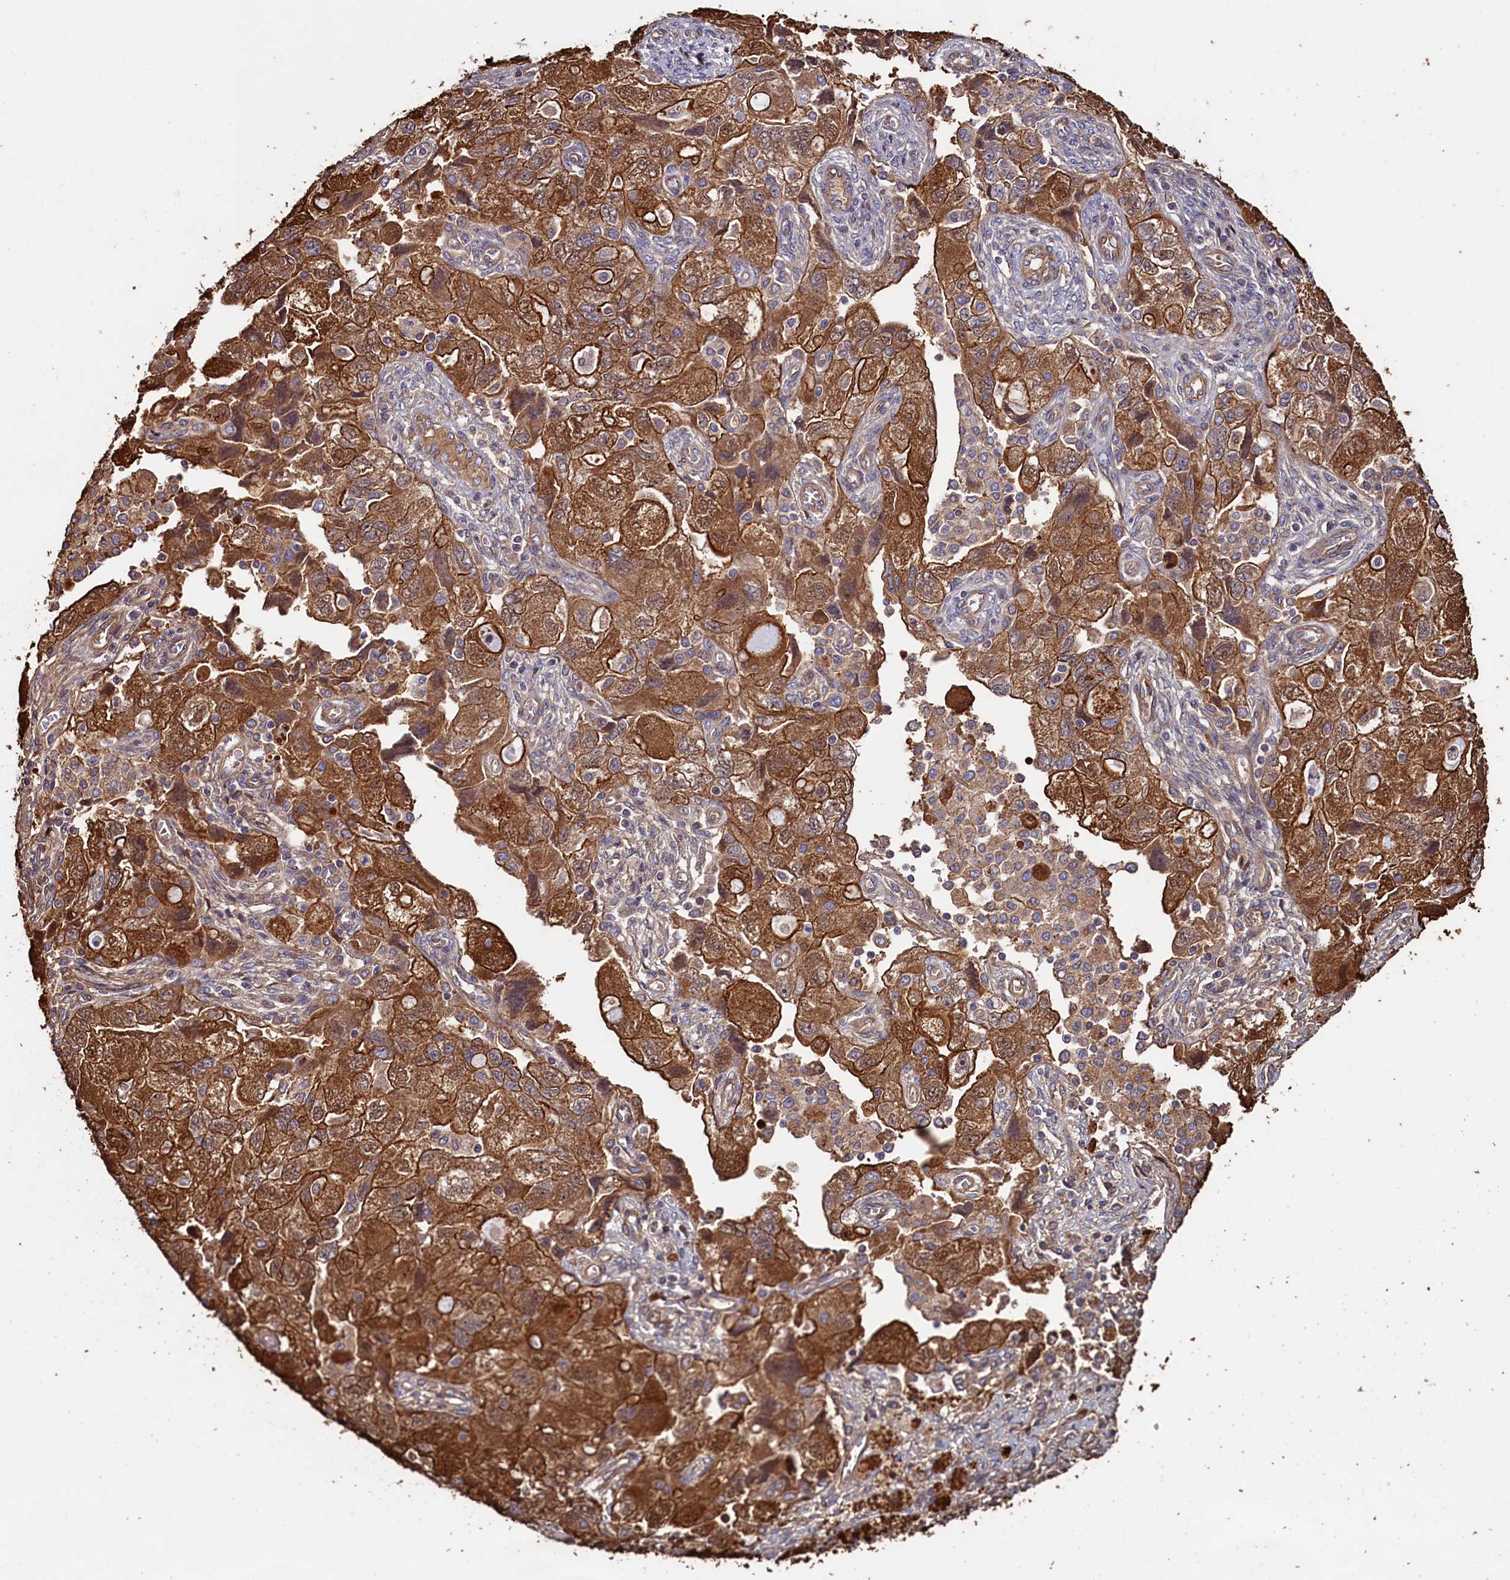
{"staining": {"intensity": "strong", "quantity": ">75%", "location": "cytoplasmic/membranous"}, "tissue": "ovarian cancer", "cell_type": "Tumor cells", "image_type": "cancer", "snomed": [{"axis": "morphology", "description": "Carcinoma, NOS"}, {"axis": "morphology", "description": "Cystadenocarcinoma, serous, NOS"}, {"axis": "topography", "description": "Ovary"}], "caption": "Ovarian cancer stained with a brown dye reveals strong cytoplasmic/membranous positive staining in about >75% of tumor cells.", "gene": "ATXN2L", "patient": {"sex": "female", "age": 69}}